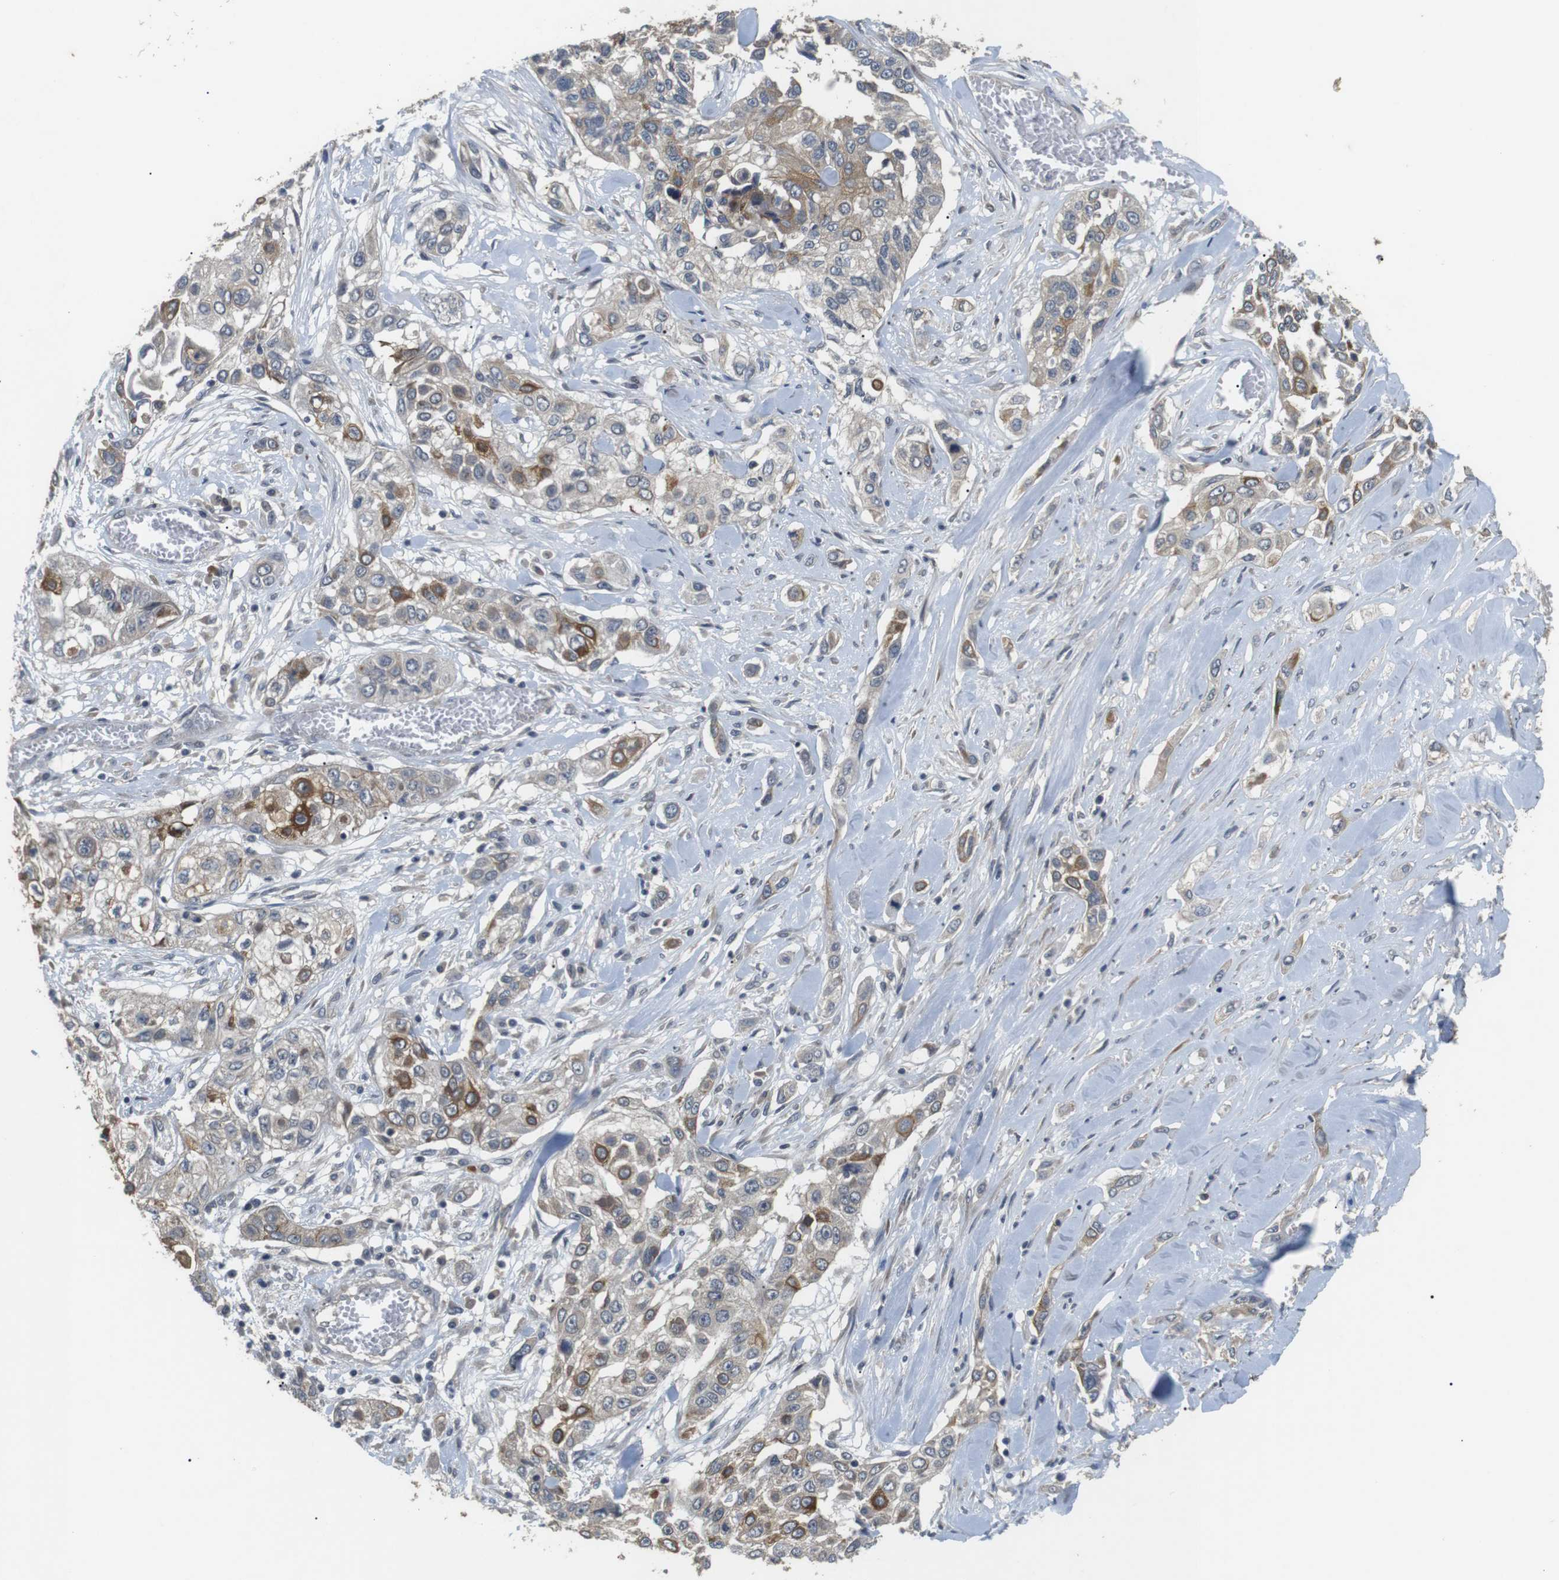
{"staining": {"intensity": "moderate", "quantity": "25%-75%", "location": "cytoplasmic/membranous"}, "tissue": "lung cancer", "cell_type": "Tumor cells", "image_type": "cancer", "snomed": [{"axis": "morphology", "description": "Squamous cell carcinoma, NOS"}, {"axis": "topography", "description": "Lung"}], "caption": "Immunohistochemical staining of squamous cell carcinoma (lung) demonstrates medium levels of moderate cytoplasmic/membranous staining in about 25%-75% of tumor cells.", "gene": "ADGRL3", "patient": {"sex": "male", "age": 71}}